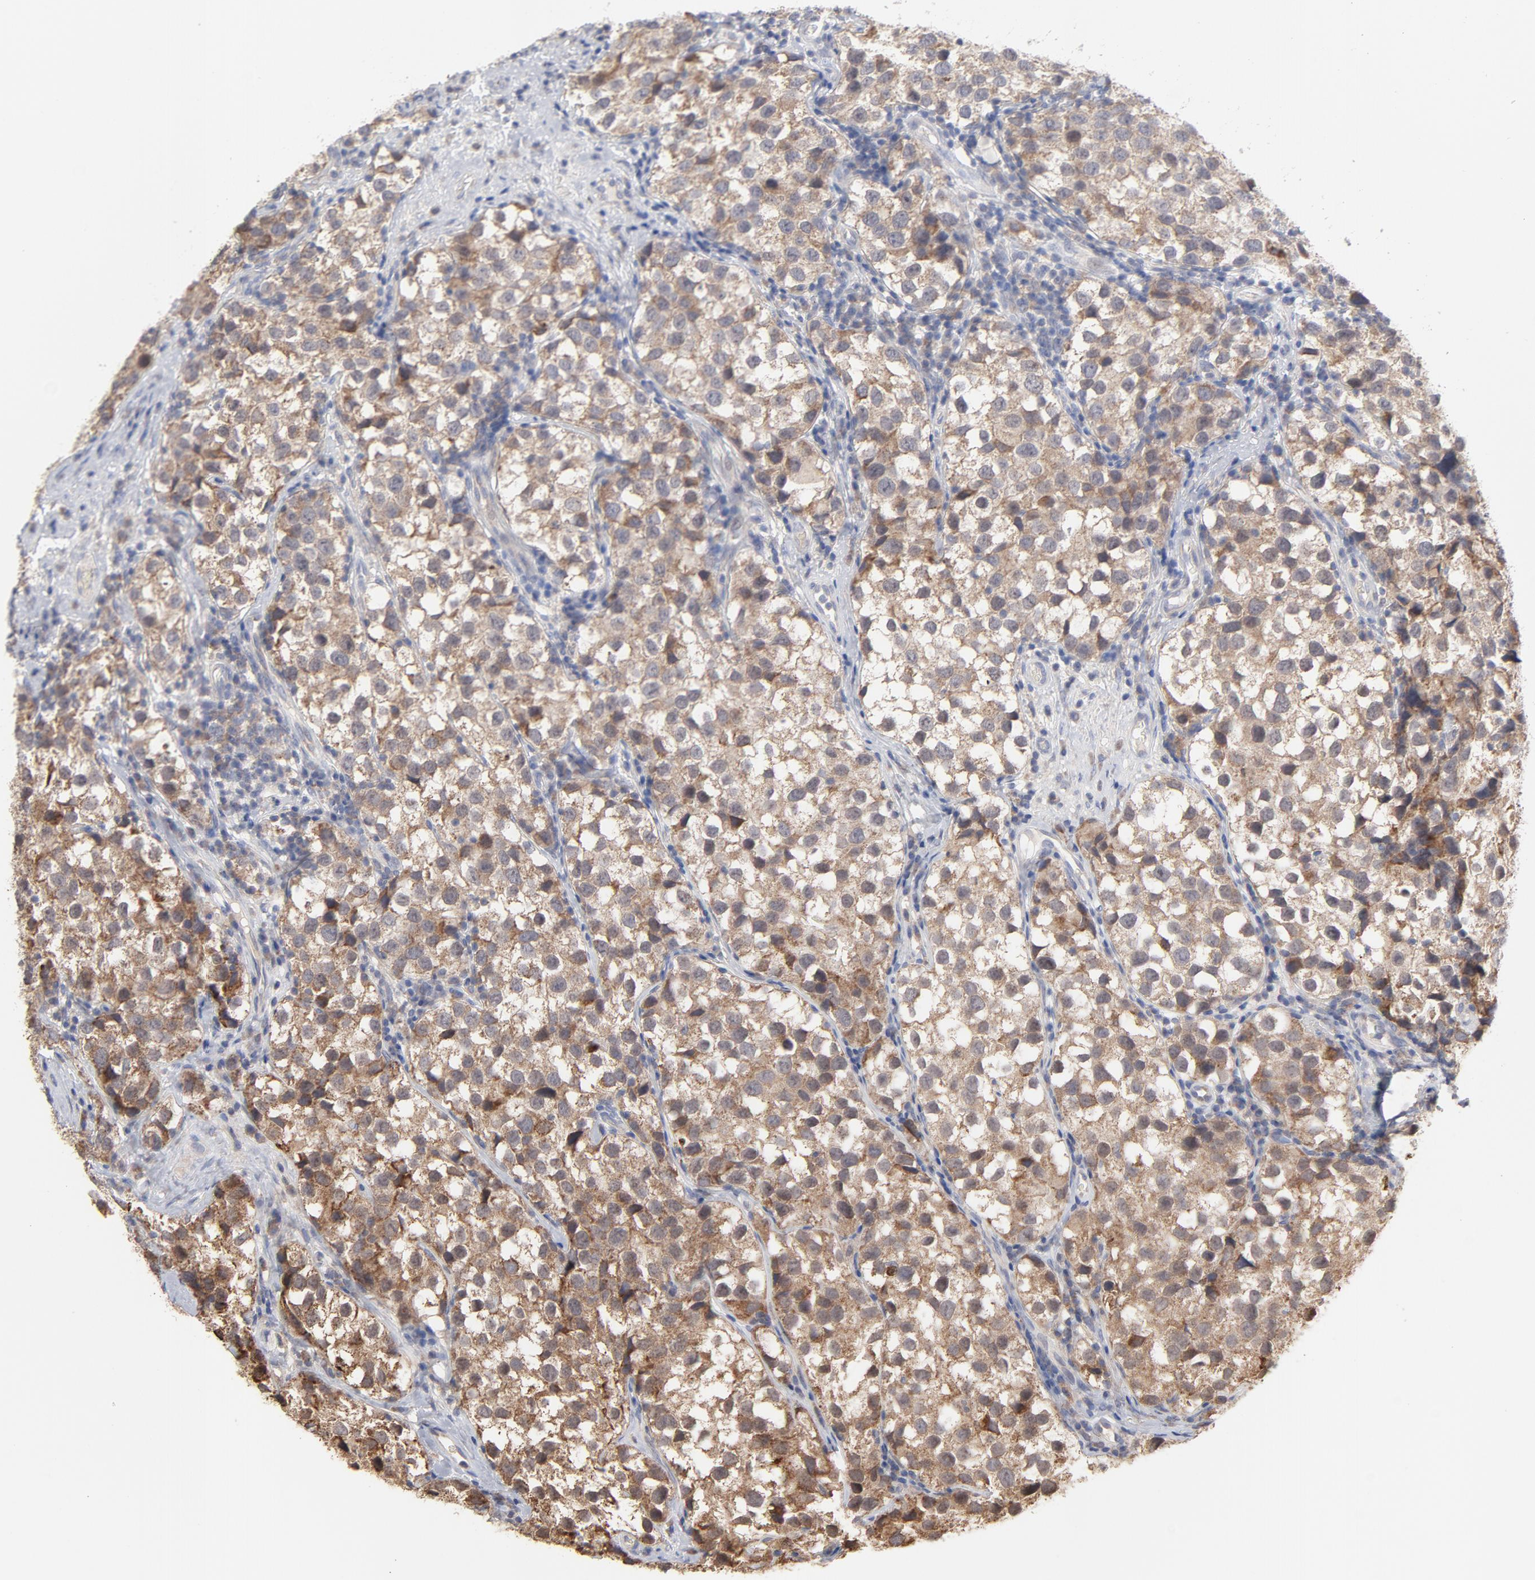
{"staining": {"intensity": "moderate", "quantity": ">75%", "location": "cytoplasmic/membranous"}, "tissue": "testis cancer", "cell_type": "Tumor cells", "image_type": "cancer", "snomed": [{"axis": "morphology", "description": "Seminoma, NOS"}, {"axis": "topography", "description": "Testis"}], "caption": "Tumor cells demonstrate medium levels of moderate cytoplasmic/membranous expression in approximately >75% of cells in testis seminoma.", "gene": "PPFIBP2", "patient": {"sex": "male", "age": 39}}